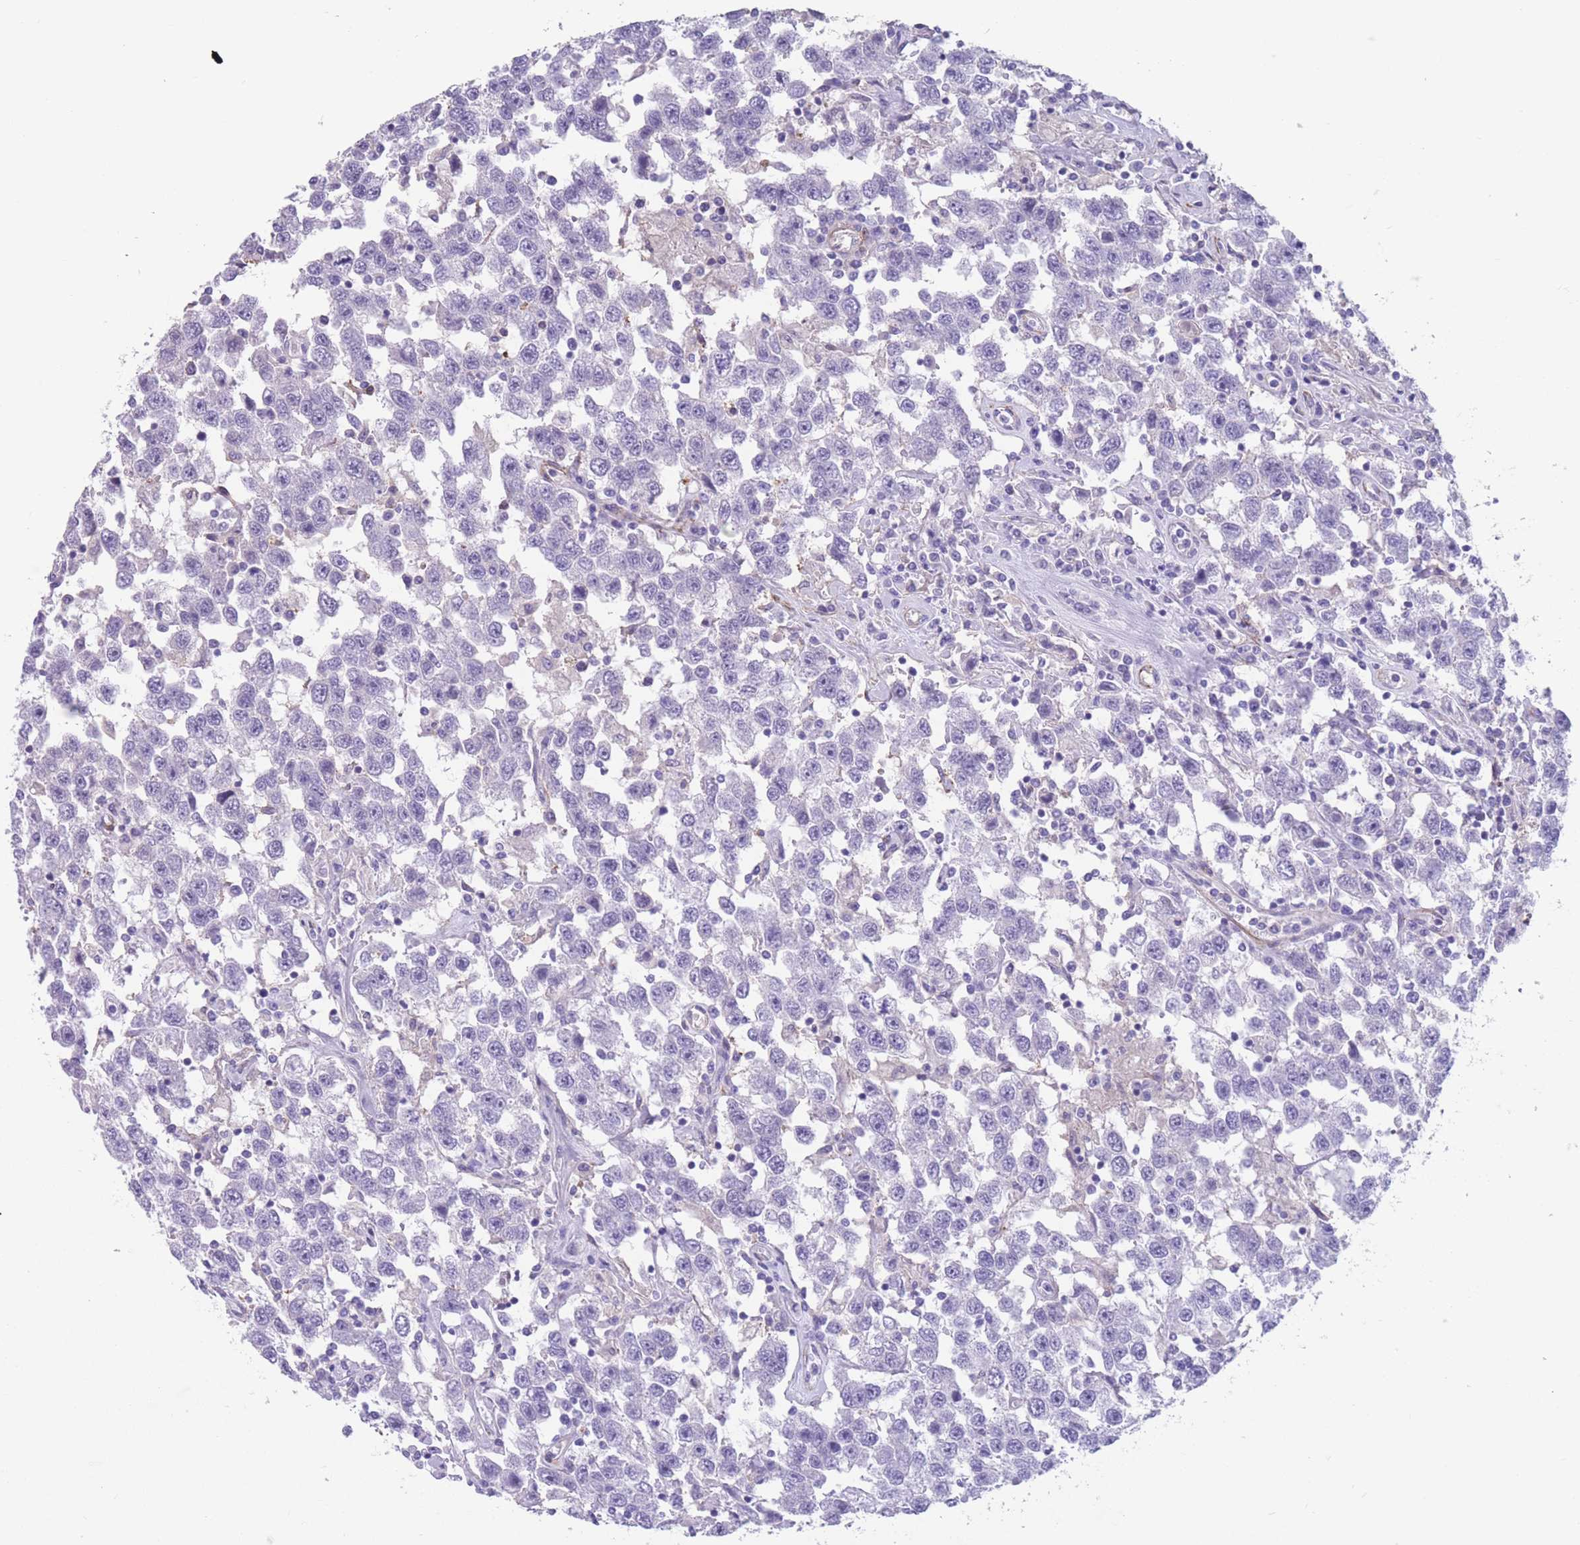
{"staining": {"intensity": "negative", "quantity": "none", "location": "none"}, "tissue": "testis cancer", "cell_type": "Tumor cells", "image_type": "cancer", "snomed": [{"axis": "morphology", "description": "Seminoma, NOS"}, {"axis": "topography", "description": "Testis"}], "caption": "Protein analysis of testis cancer (seminoma) demonstrates no significant expression in tumor cells. The staining is performed using DAB brown chromogen with nuclei counter-stained in using hematoxylin.", "gene": "DPYD", "patient": {"sex": "male", "age": 41}}